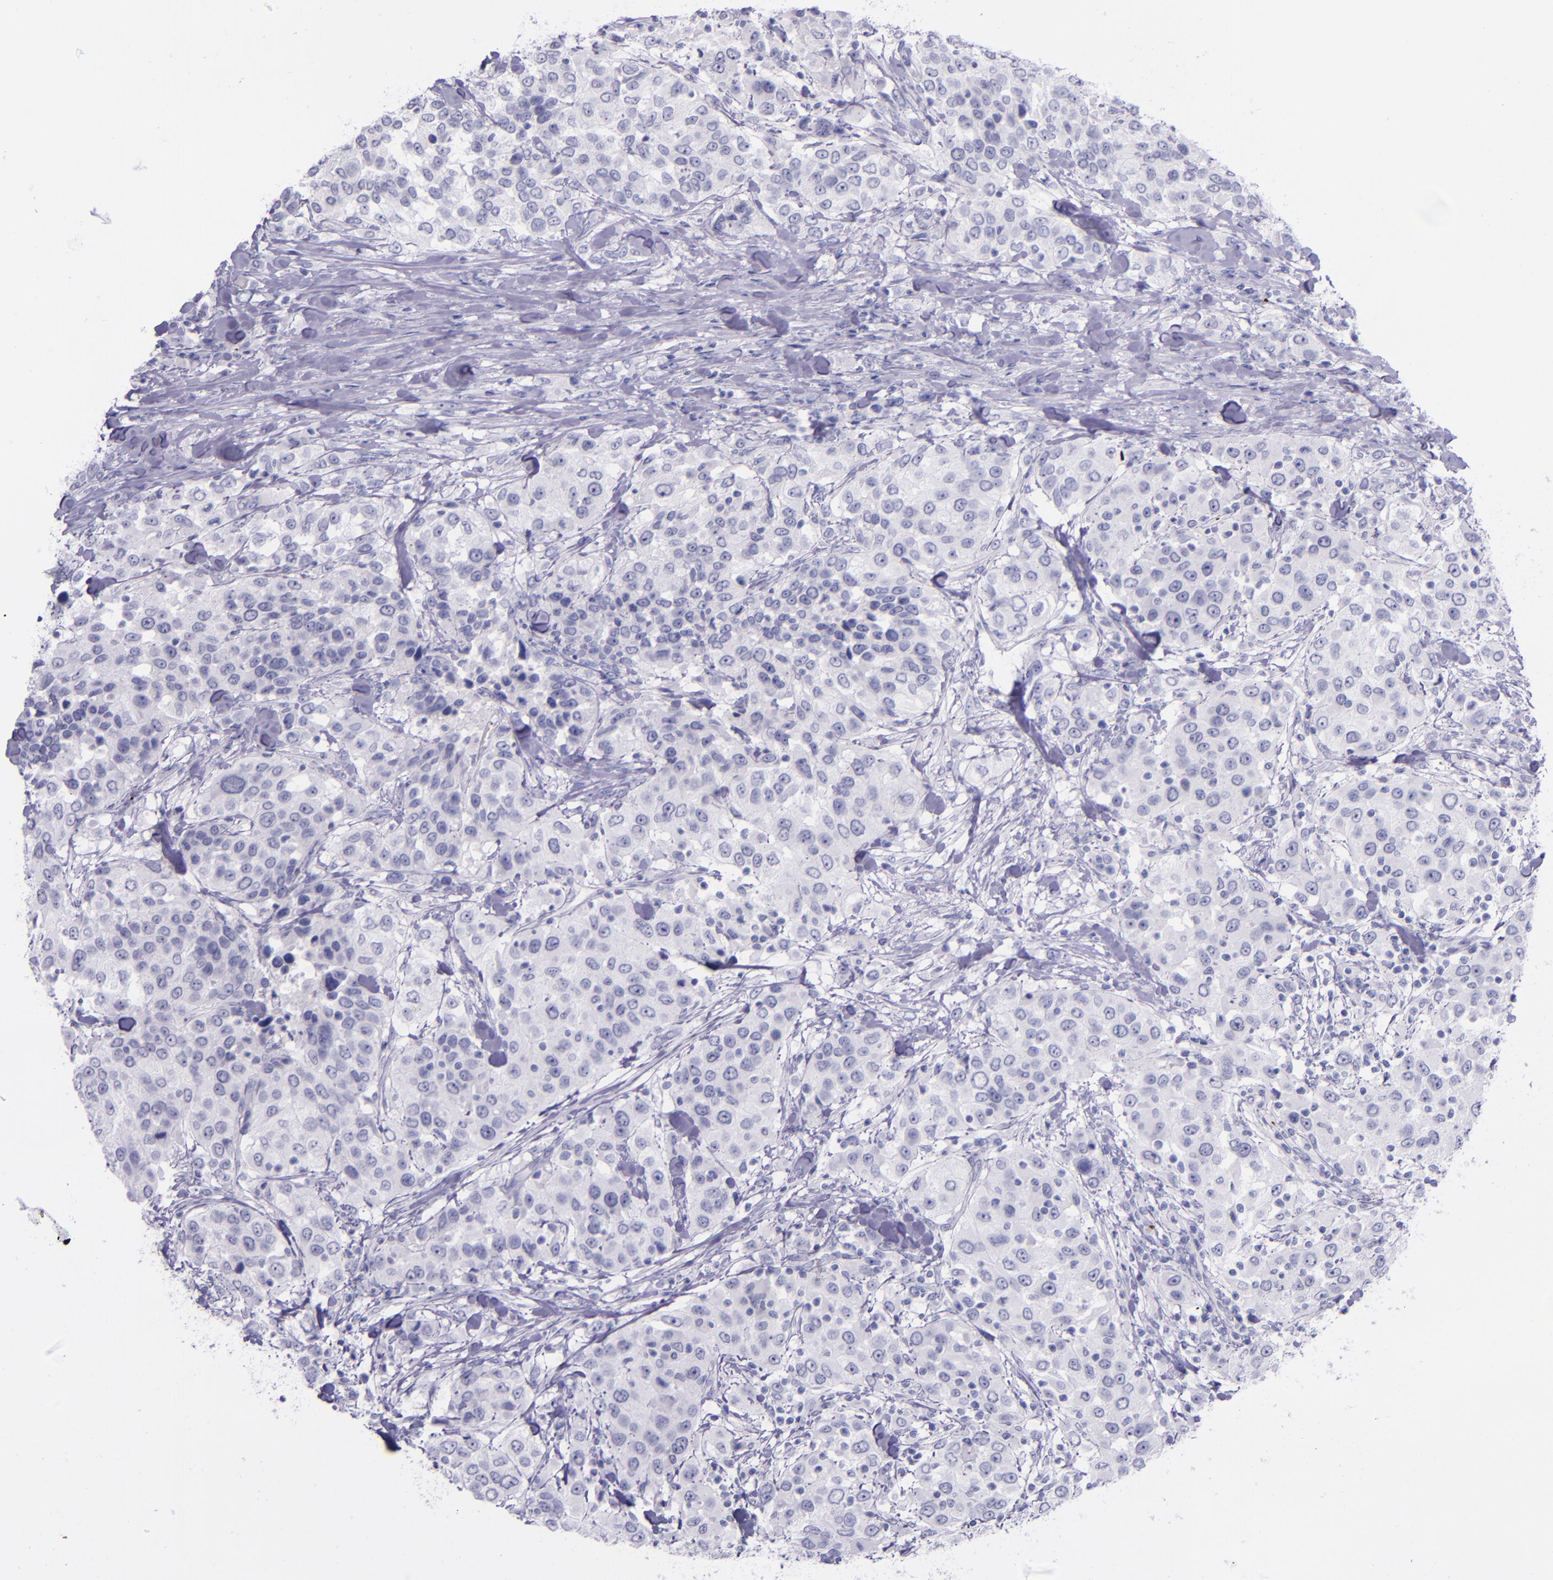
{"staining": {"intensity": "negative", "quantity": "none", "location": "none"}, "tissue": "urothelial cancer", "cell_type": "Tumor cells", "image_type": "cancer", "snomed": [{"axis": "morphology", "description": "Urothelial carcinoma, High grade"}, {"axis": "topography", "description": "Urinary bladder"}], "caption": "An immunohistochemistry (IHC) histopathology image of urothelial cancer is shown. There is no staining in tumor cells of urothelial cancer.", "gene": "SELE", "patient": {"sex": "female", "age": 80}}